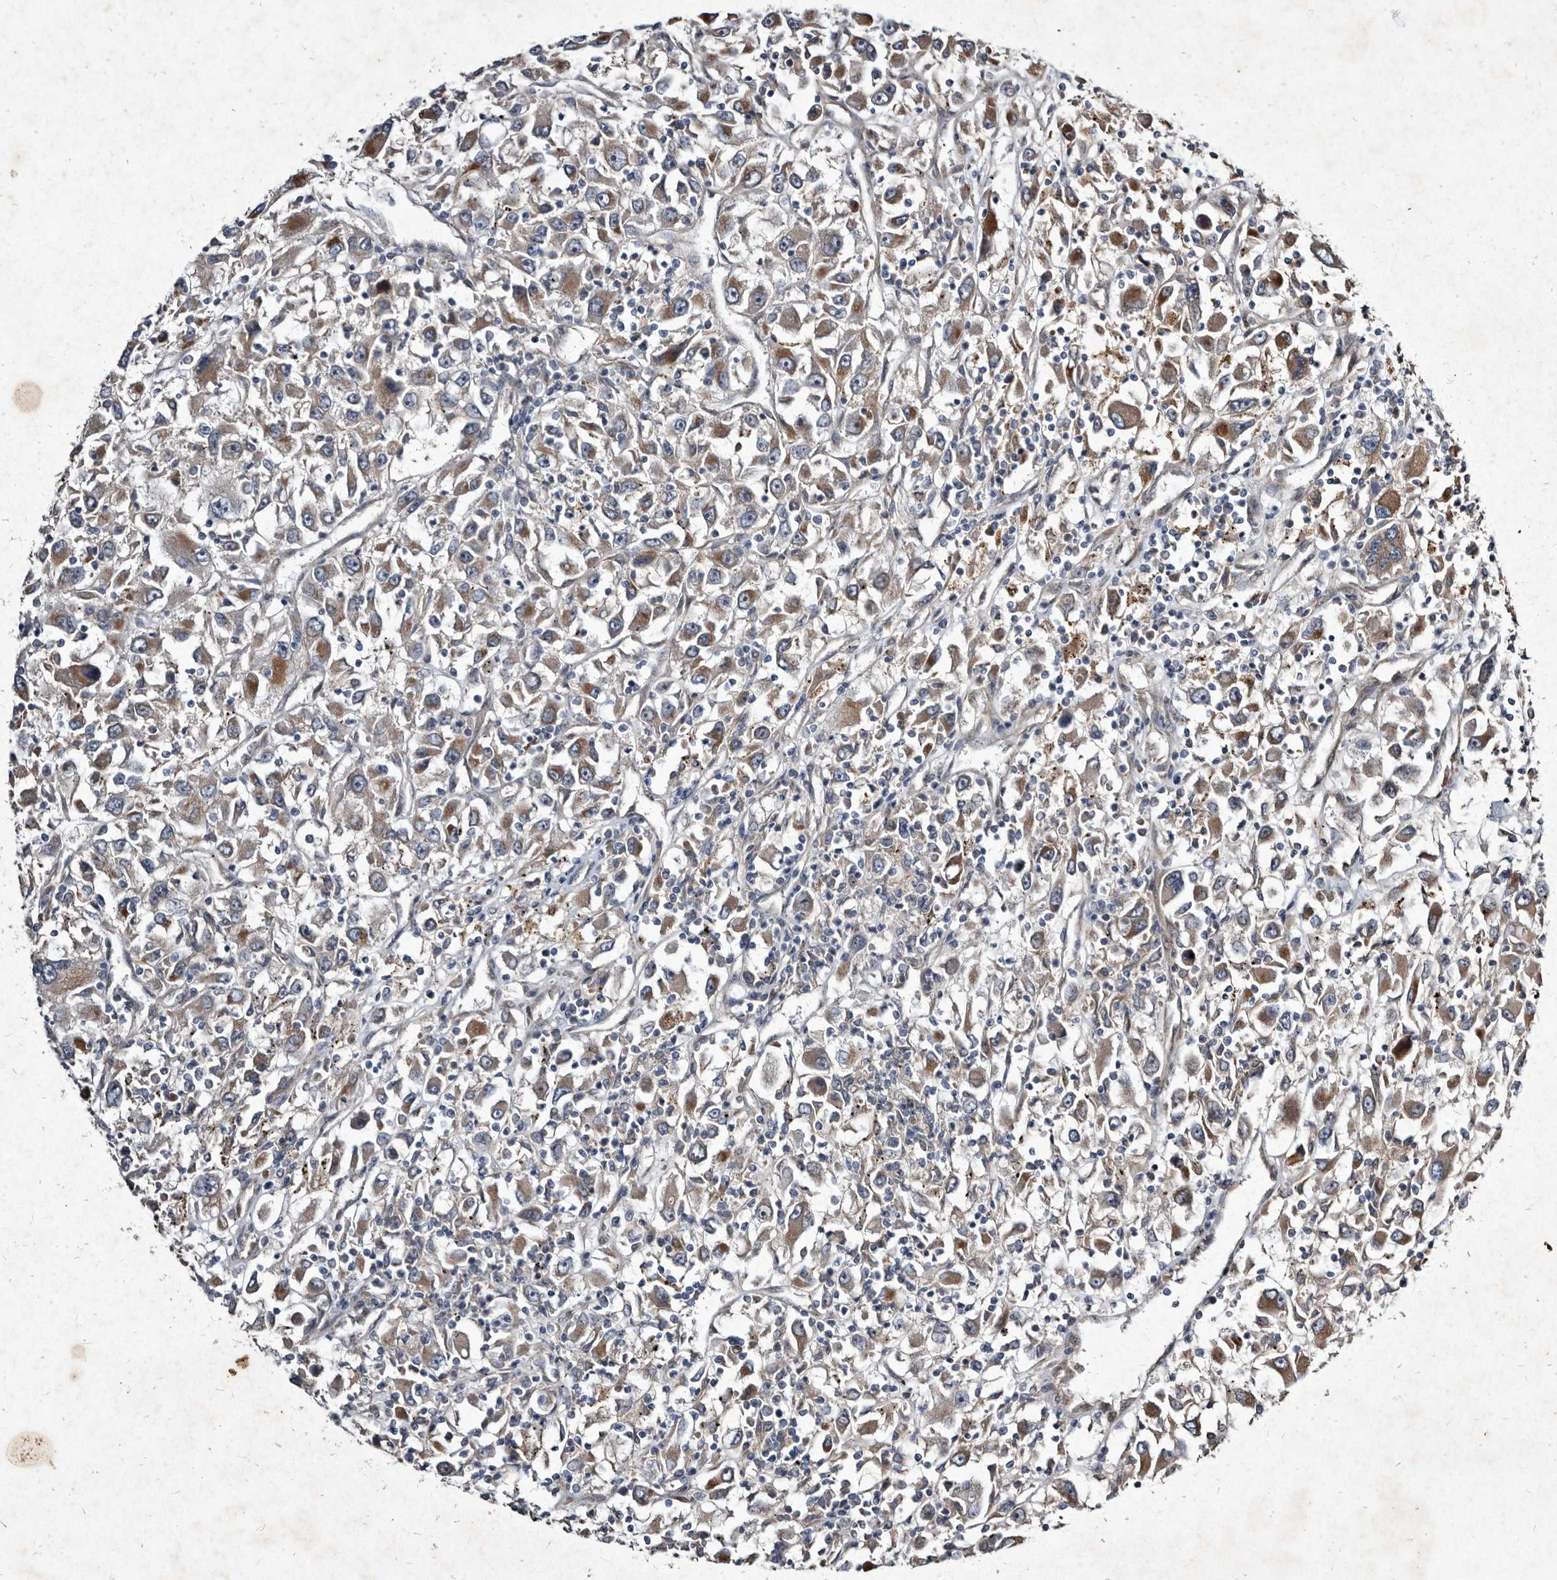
{"staining": {"intensity": "moderate", "quantity": "25%-75%", "location": "cytoplasmic/membranous"}, "tissue": "renal cancer", "cell_type": "Tumor cells", "image_type": "cancer", "snomed": [{"axis": "morphology", "description": "Adenocarcinoma, NOS"}, {"axis": "topography", "description": "Kidney"}], "caption": "Renal cancer stained for a protein (brown) reveals moderate cytoplasmic/membranous positive staining in about 25%-75% of tumor cells.", "gene": "YPEL3", "patient": {"sex": "female", "age": 52}}